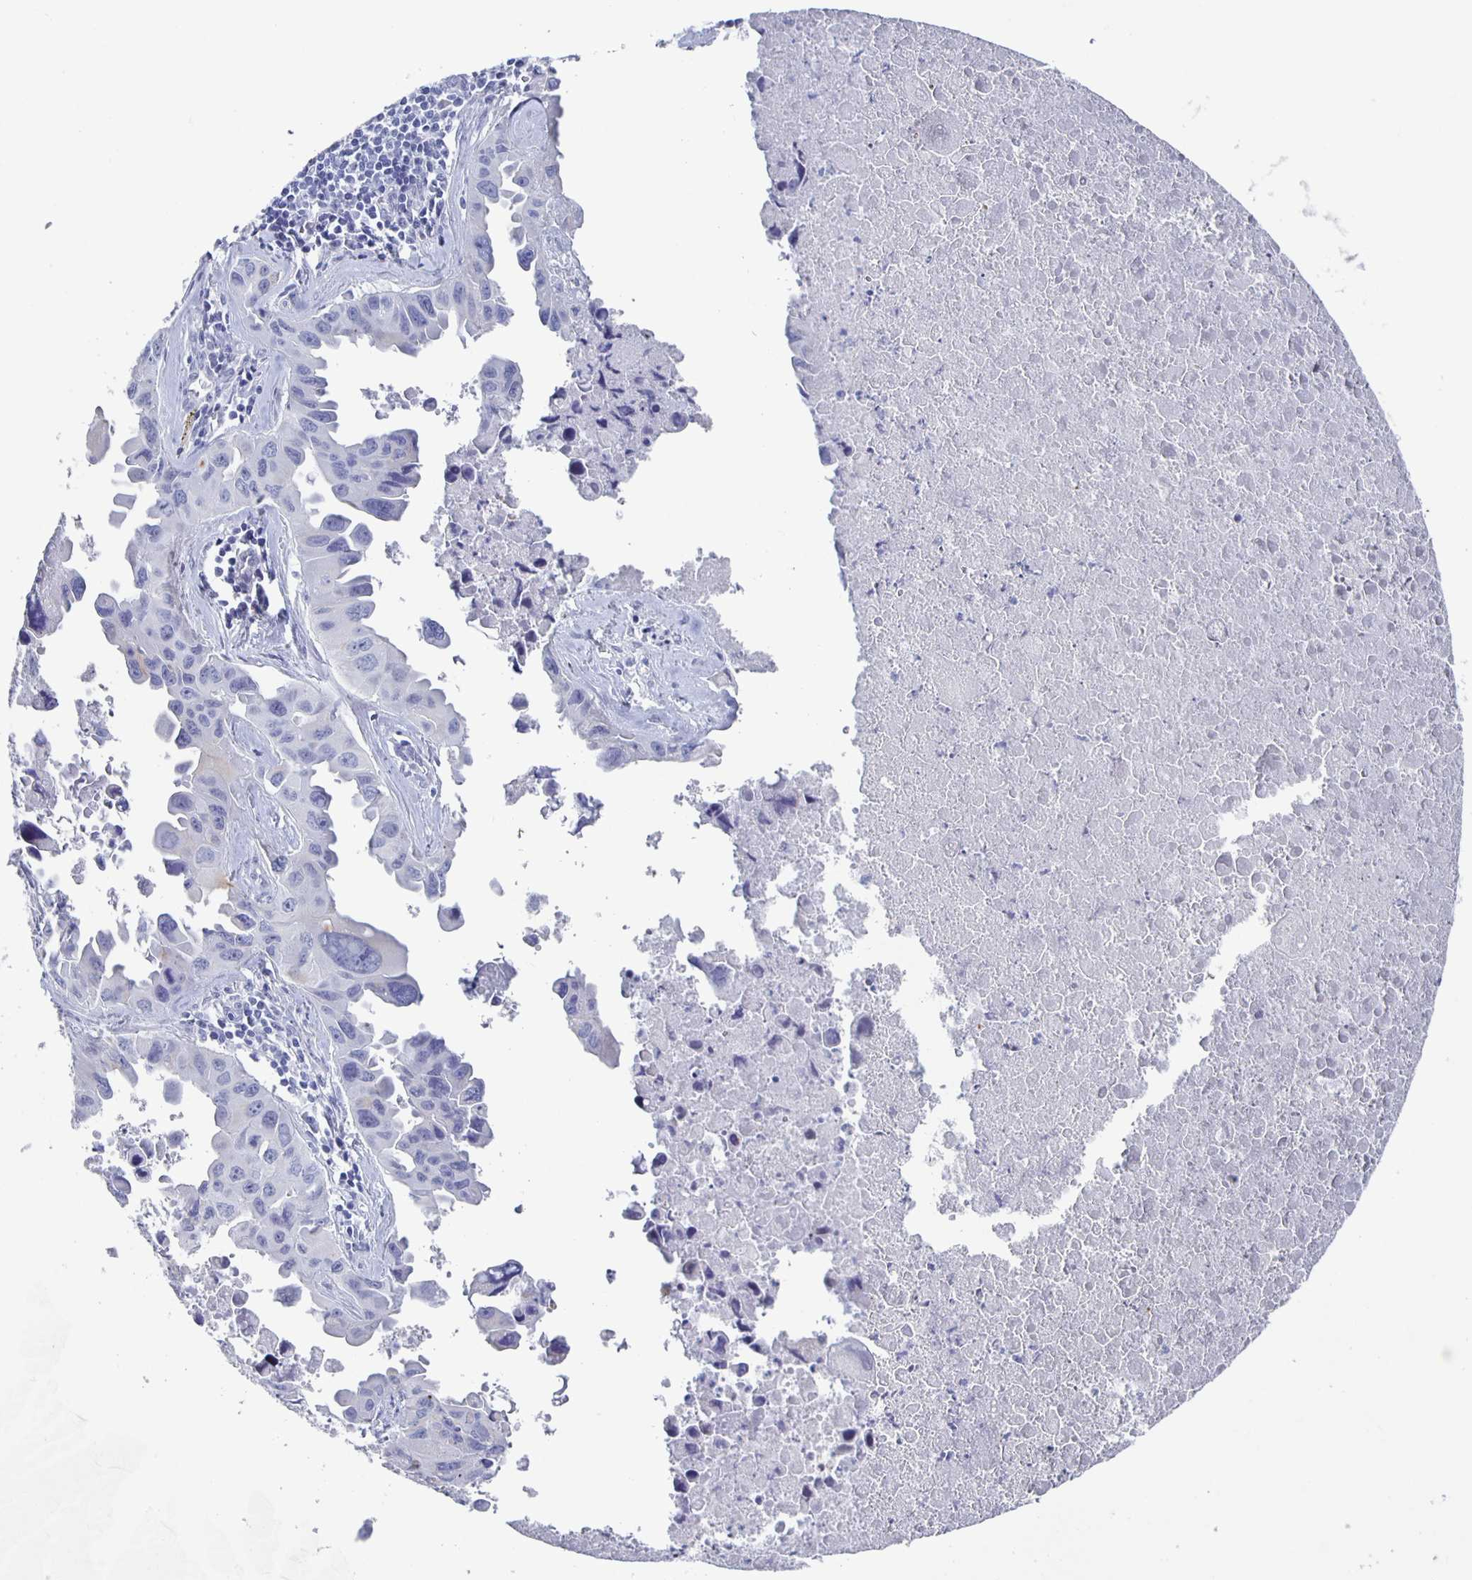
{"staining": {"intensity": "negative", "quantity": "none", "location": "none"}, "tissue": "lung cancer", "cell_type": "Tumor cells", "image_type": "cancer", "snomed": [{"axis": "morphology", "description": "Adenocarcinoma, NOS"}, {"axis": "topography", "description": "Lymph node"}, {"axis": "topography", "description": "Lung"}], "caption": "This is an immunohistochemistry image of lung cancer. There is no positivity in tumor cells.", "gene": "CCDC17", "patient": {"sex": "male", "age": 64}}